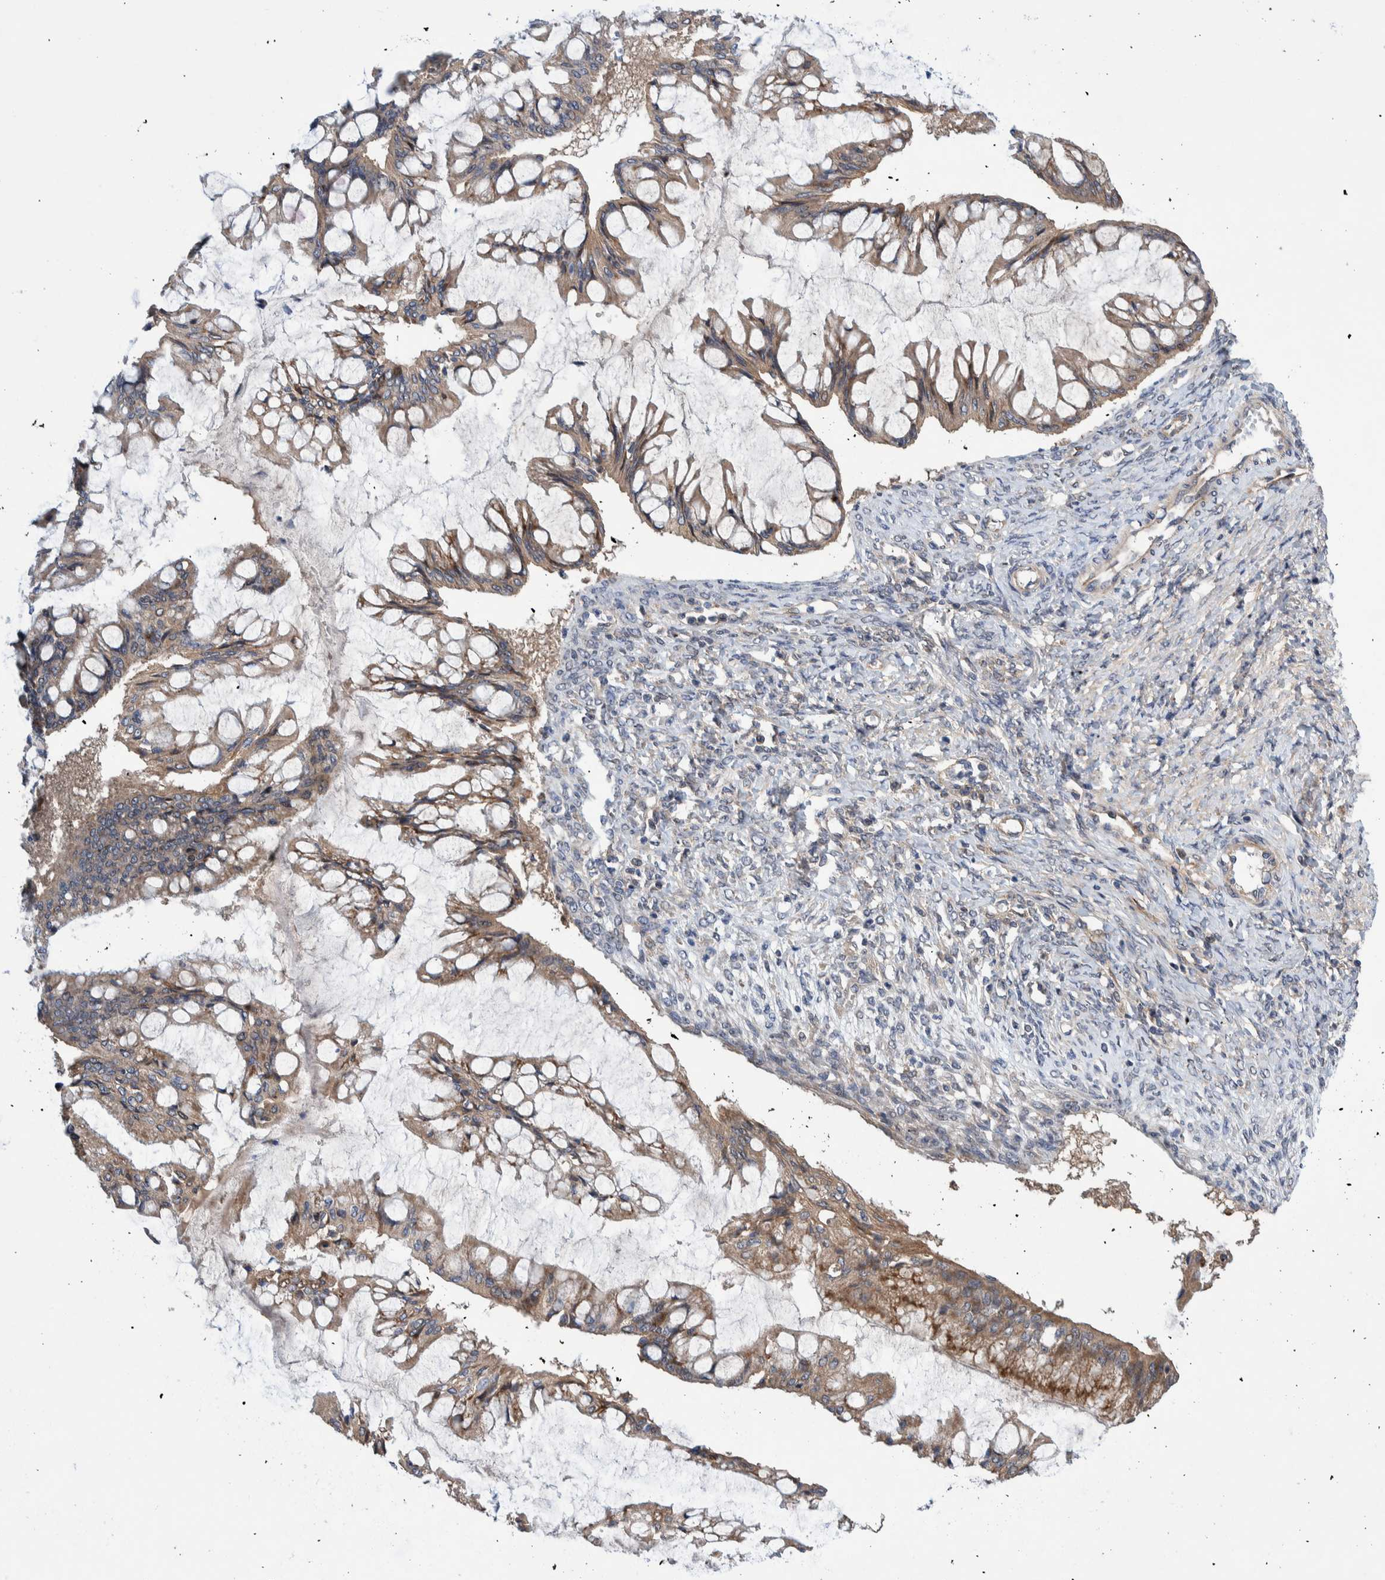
{"staining": {"intensity": "moderate", "quantity": ">75%", "location": "cytoplasmic/membranous"}, "tissue": "ovarian cancer", "cell_type": "Tumor cells", "image_type": "cancer", "snomed": [{"axis": "morphology", "description": "Cystadenocarcinoma, mucinous, NOS"}, {"axis": "topography", "description": "Ovary"}], "caption": "Immunohistochemical staining of human ovarian cancer (mucinous cystadenocarcinoma) exhibits medium levels of moderate cytoplasmic/membranous expression in about >75% of tumor cells.", "gene": "PIK3R6", "patient": {"sex": "female", "age": 73}}